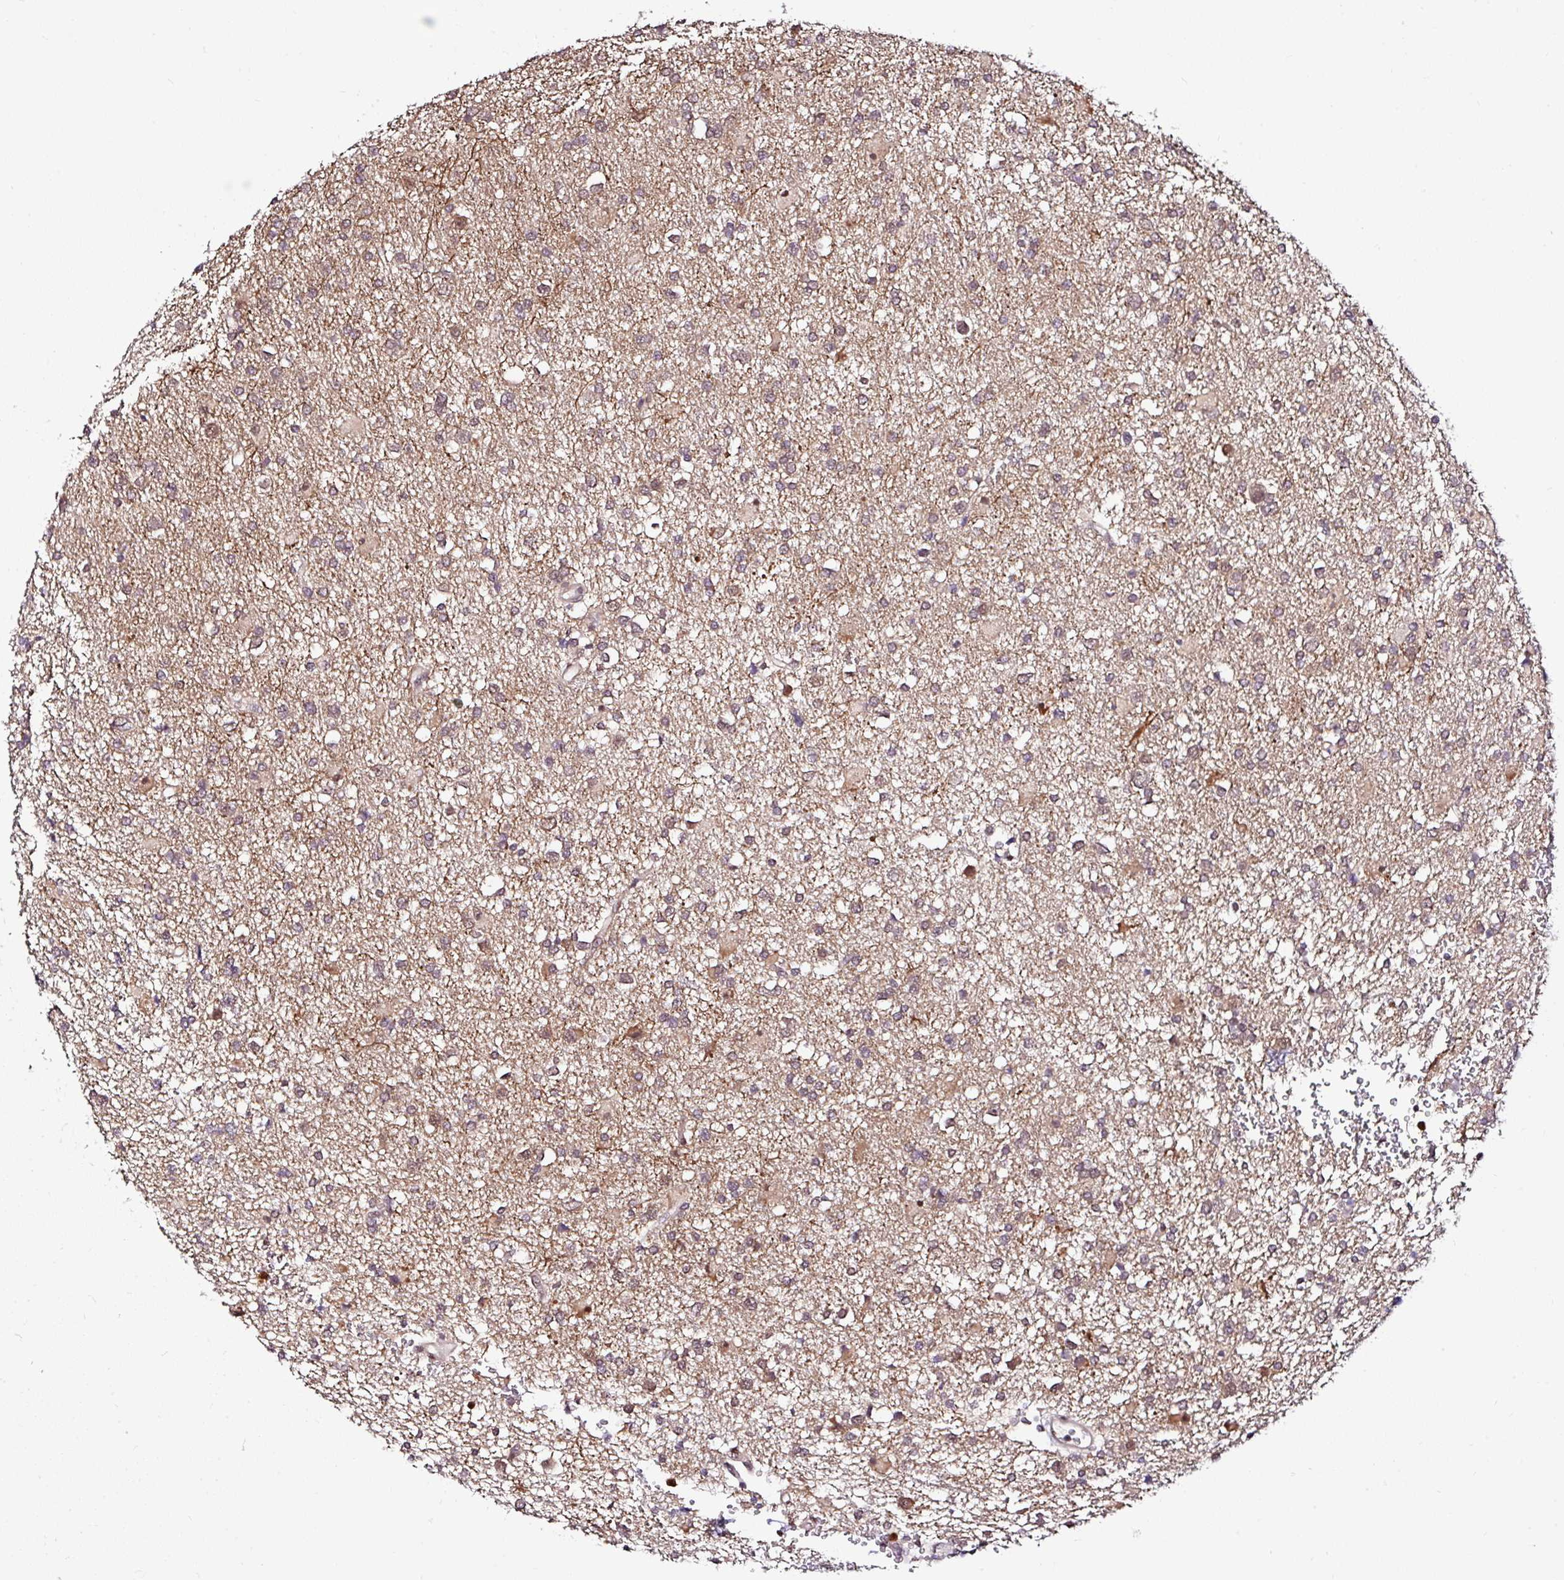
{"staining": {"intensity": "moderate", "quantity": "25%-75%", "location": "cytoplasmic/membranous"}, "tissue": "glioma", "cell_type": "Tumor cells", "image_type": "cancer", "snomed": [{"axis": "morphology", "description": "Glioma, malignant, Low grade"}, {"axis": "topography", "description": "Brain"}], "caption": "IHC histopathology image of neoplastic tissue: malignant glioma (low-grade) stained using immunohistochemistry (IHC) exhibits medium levels of moderate protein expression localized specifically in the cytoplasmic/membranous of tumor cells, appearing as a cytoplasmic/membranous brown color.", "gene": "PIN4", "patient": {"sex": "female", "age": 32}}